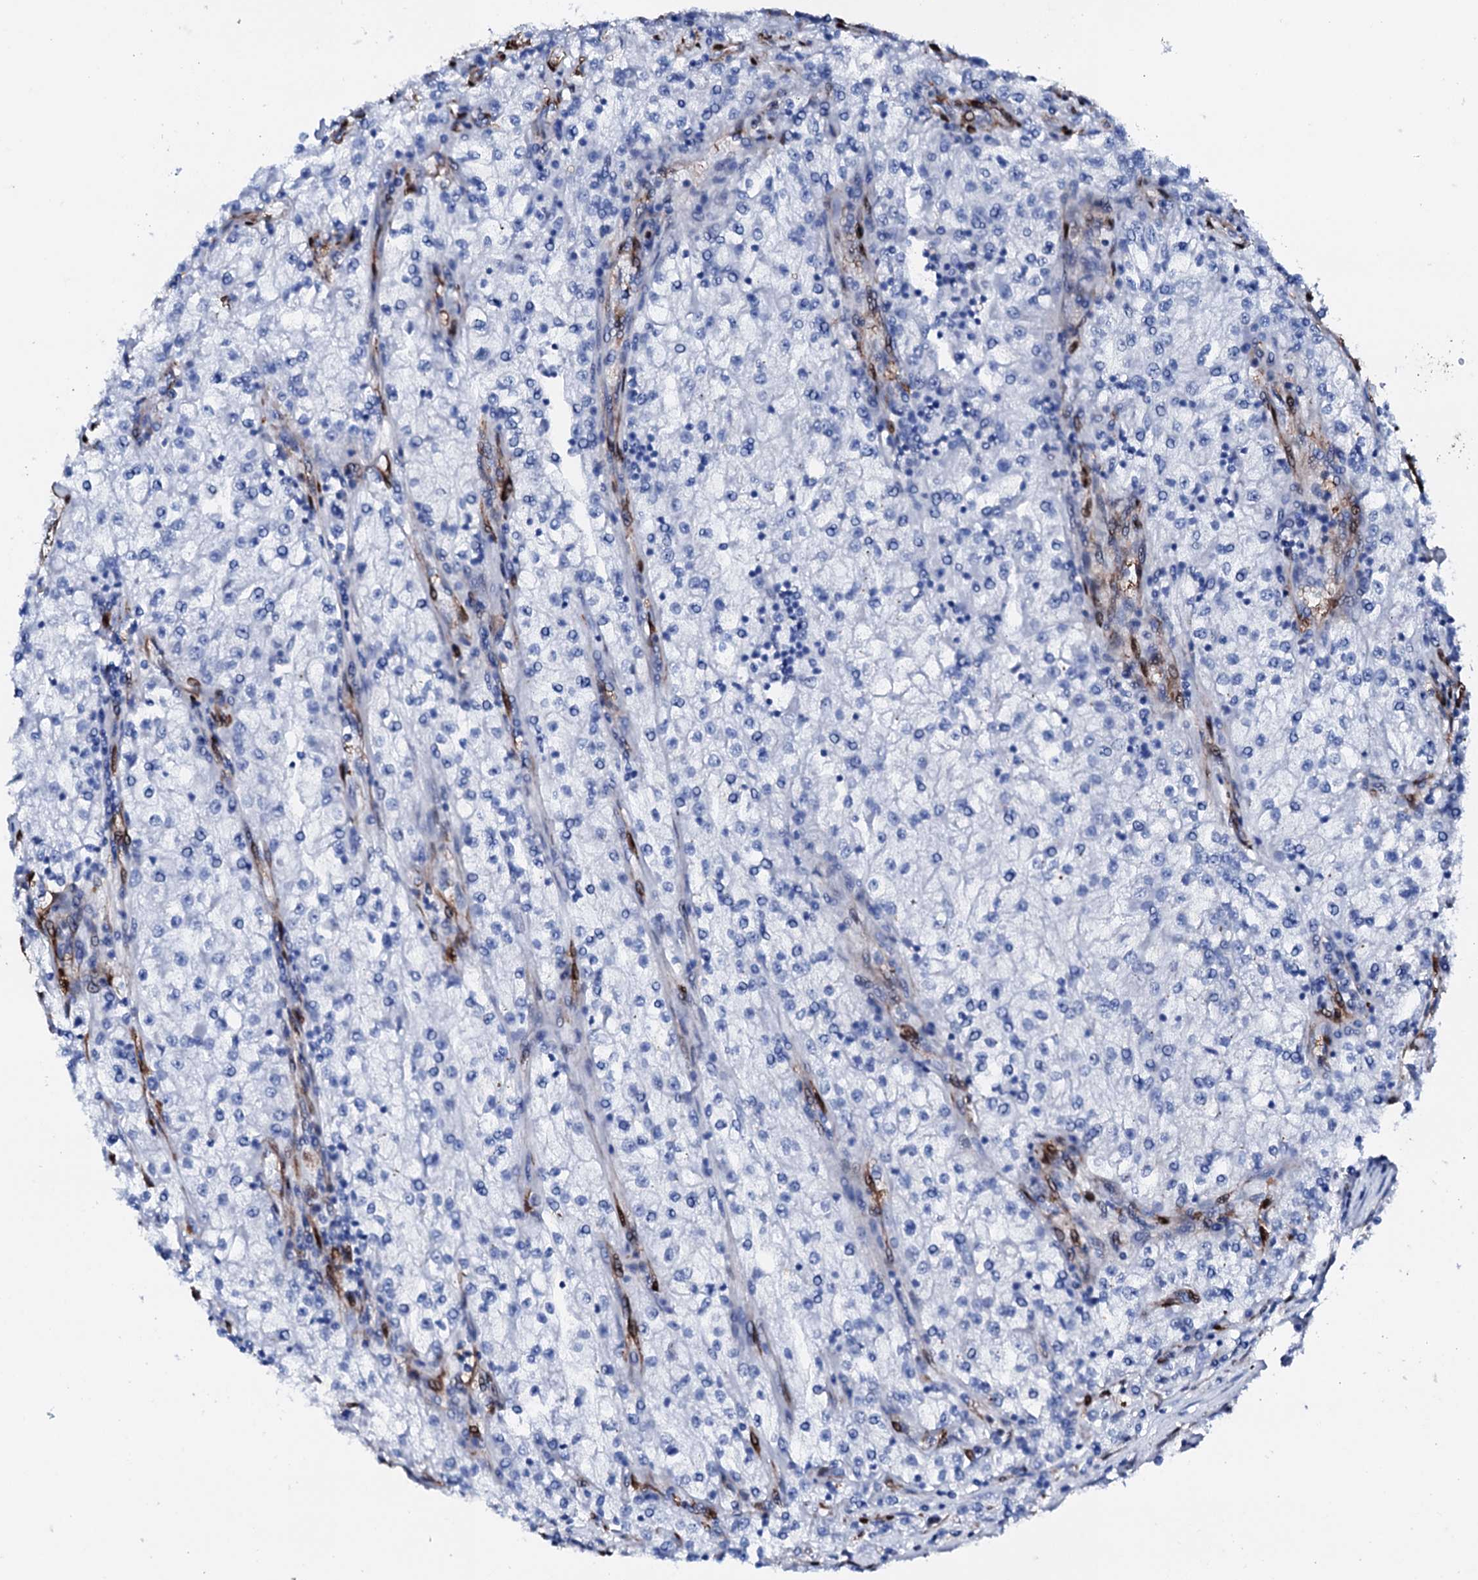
{"staining": {"intensity": "negative", "quantity": "none", "location": "none"}, "tissue": "renal cancer", "cell_type": "Tumor cells", "image_type": "cancer", "snomed": [{"axis": "morphology", "description": "Adenocarcinoma, NOS"}, {"axis": "topography", "description": "Kidney"}], "caption": "Micrograph shows no protein positivity in tumor cells of renal cancer (adenocarcinoma) tissue.", "gene": "NRIP2", "patient": {"sex": "female", "age": 52}}